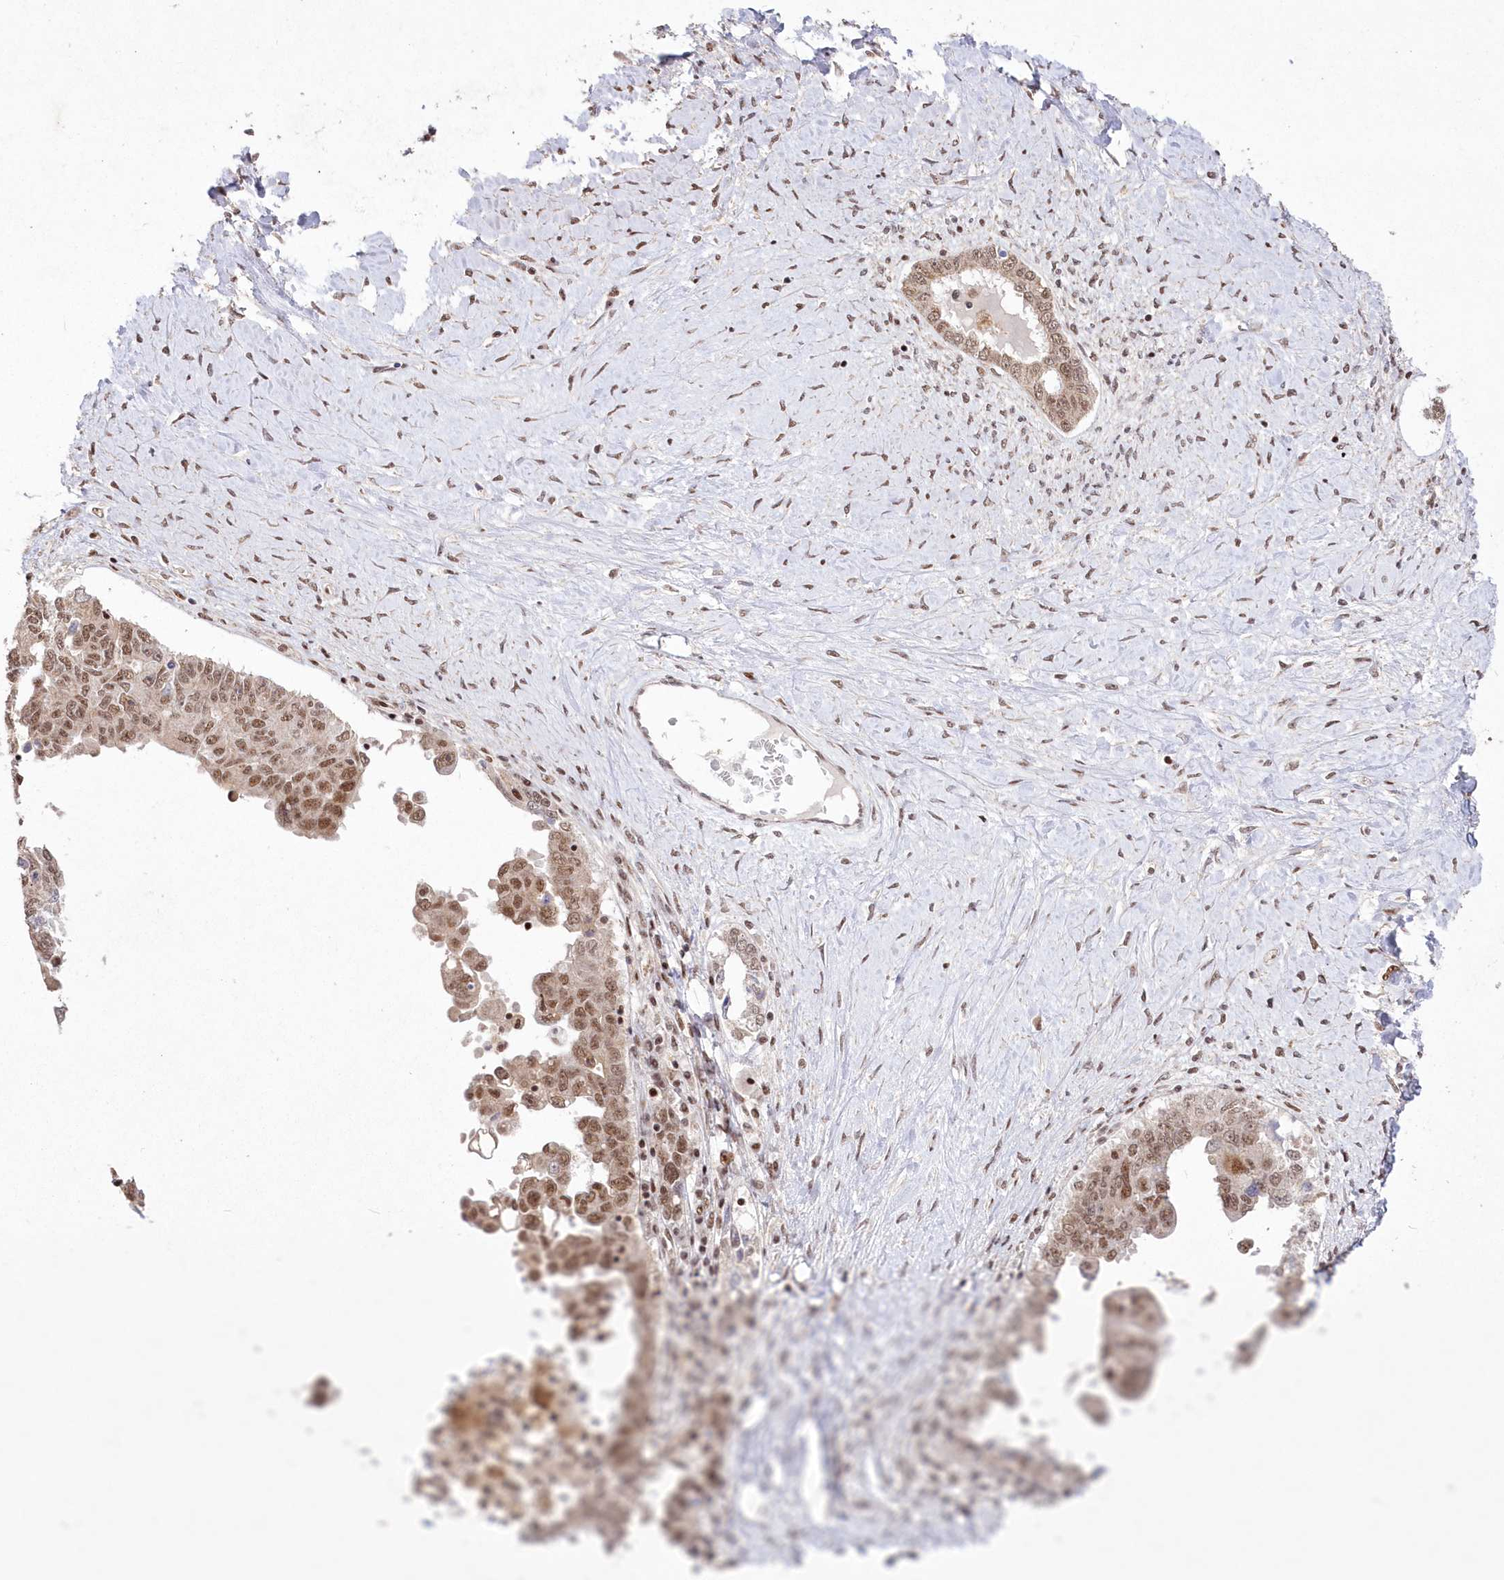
{"staining": {"intensity": "moderate", "quantity": ">75%", "location": "nuclear"}, "tissue": "ovarian cancer", "cell_type": "Tumor cells", "image_type": "cancer", "snomed": [{"axis": "morphology", "description": "Carcinoma, endometroid"}, {"axis": "topography", "description": "Ovary"}], "caption": "Immunohistochemistry (IHC) staining of ovarian cancer (endometroid carcinoma), which reveals medium levels of moderate nuclear expression in about >75% of tumor cells indicating moderate nuclear protein expression. The staining was performed using DAB (brown) for protein detection and nuclei were counterstained in hematoxylin (blue).", "gene": "WBP1L", "patient": {"sex": "female", "age": 62}}